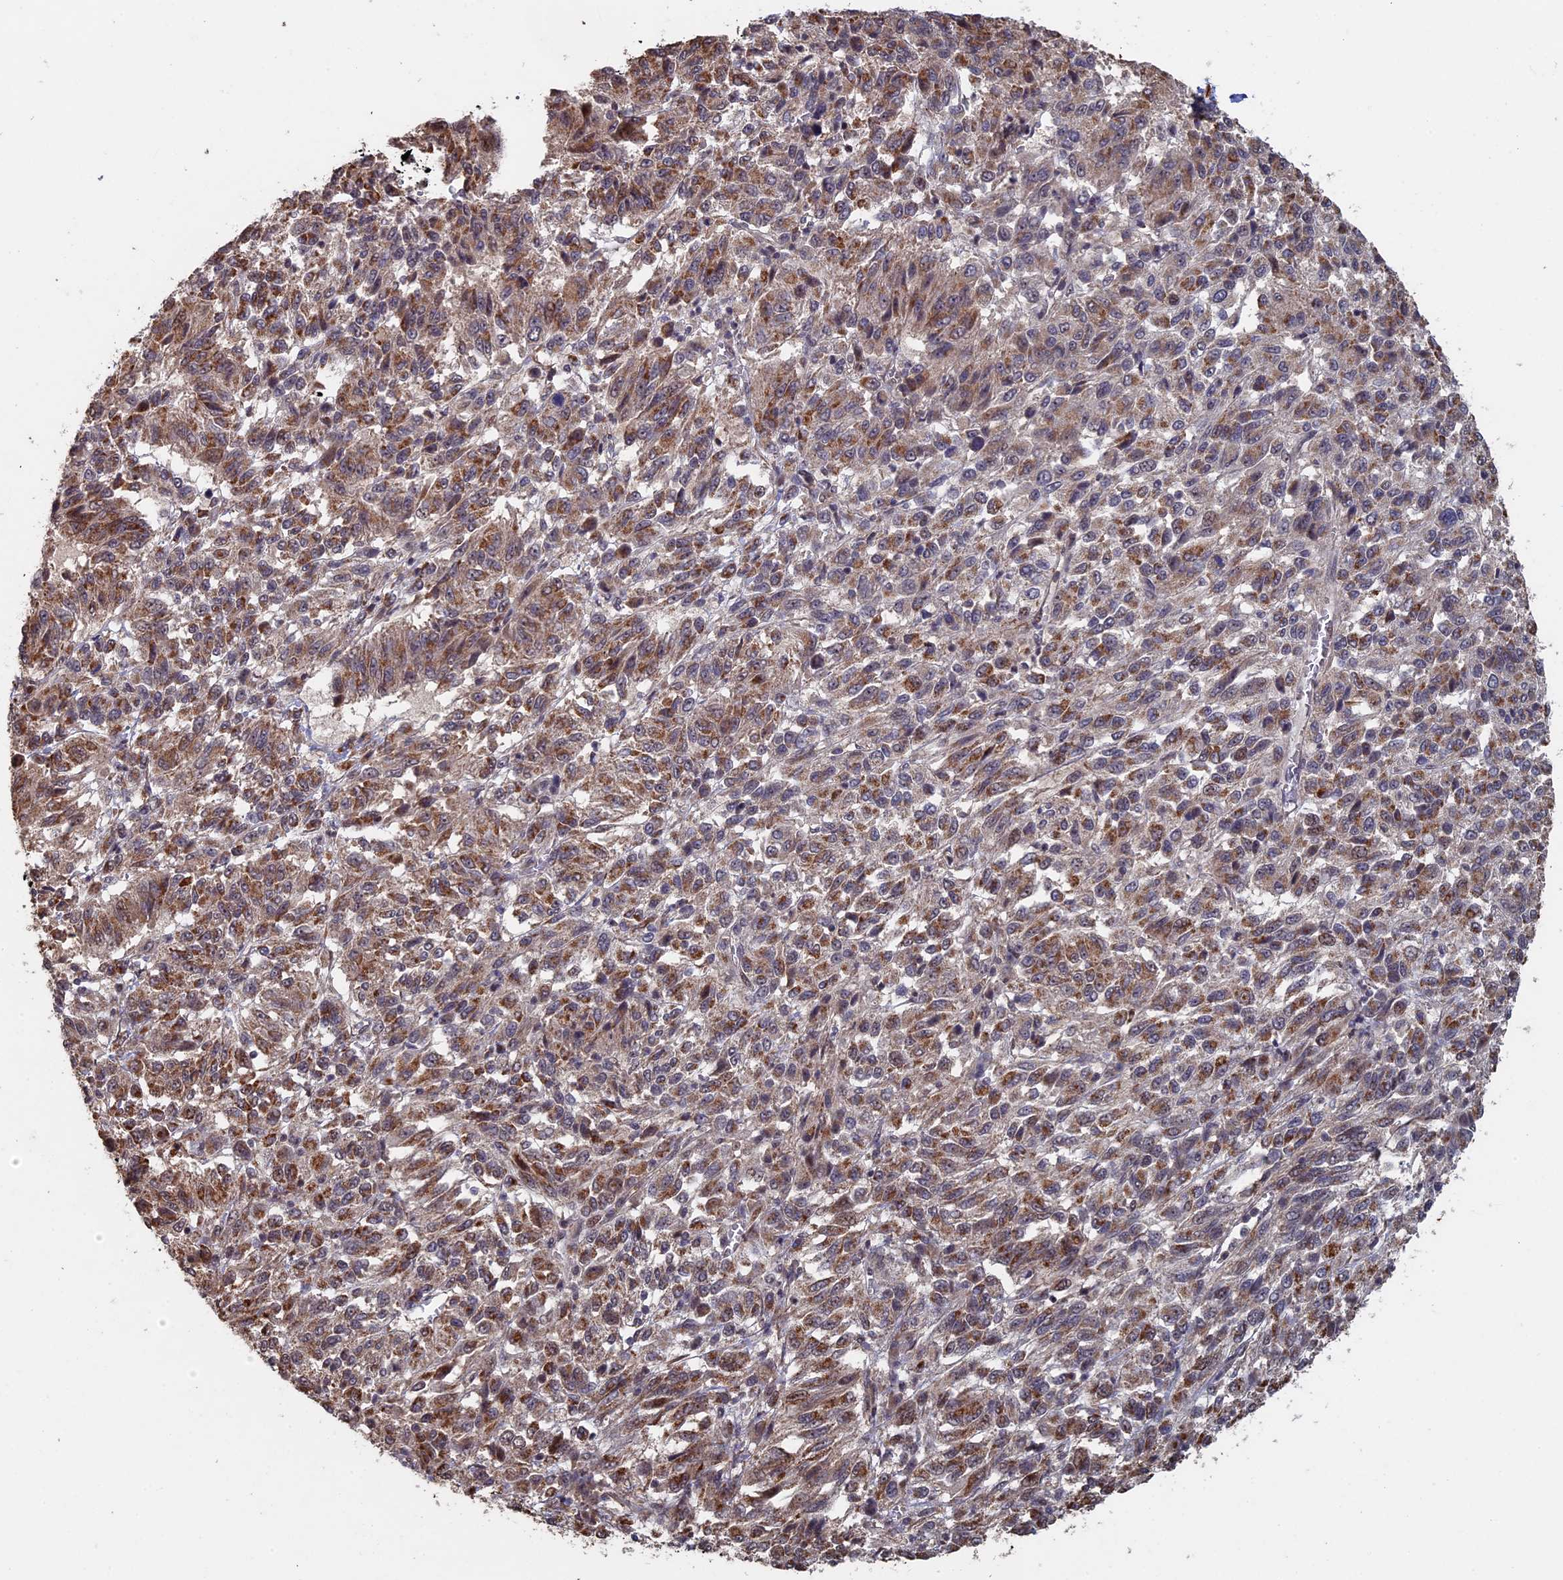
{"staining": {"intensity": "moderate", "quantity": ">75%", "location": "cytoplasmic/membranous"}, "tissue": "melanoma", "cell_type": "Tumor cells", "image_type": "cancer", "snomed": [{"axis": "morphology", "description": "Malignant melanoma, Metastatic site"}, {"axis": "topography", "description": "Lung"}], "caption": "This is an image of IHC staining of malignant melanoma (metastatic site), which shows moderate staining in the cytoplasmic/membranous of tumor cells.", "gene": "KIAA1328", "patient": {"sex": "male", "age": 64}}